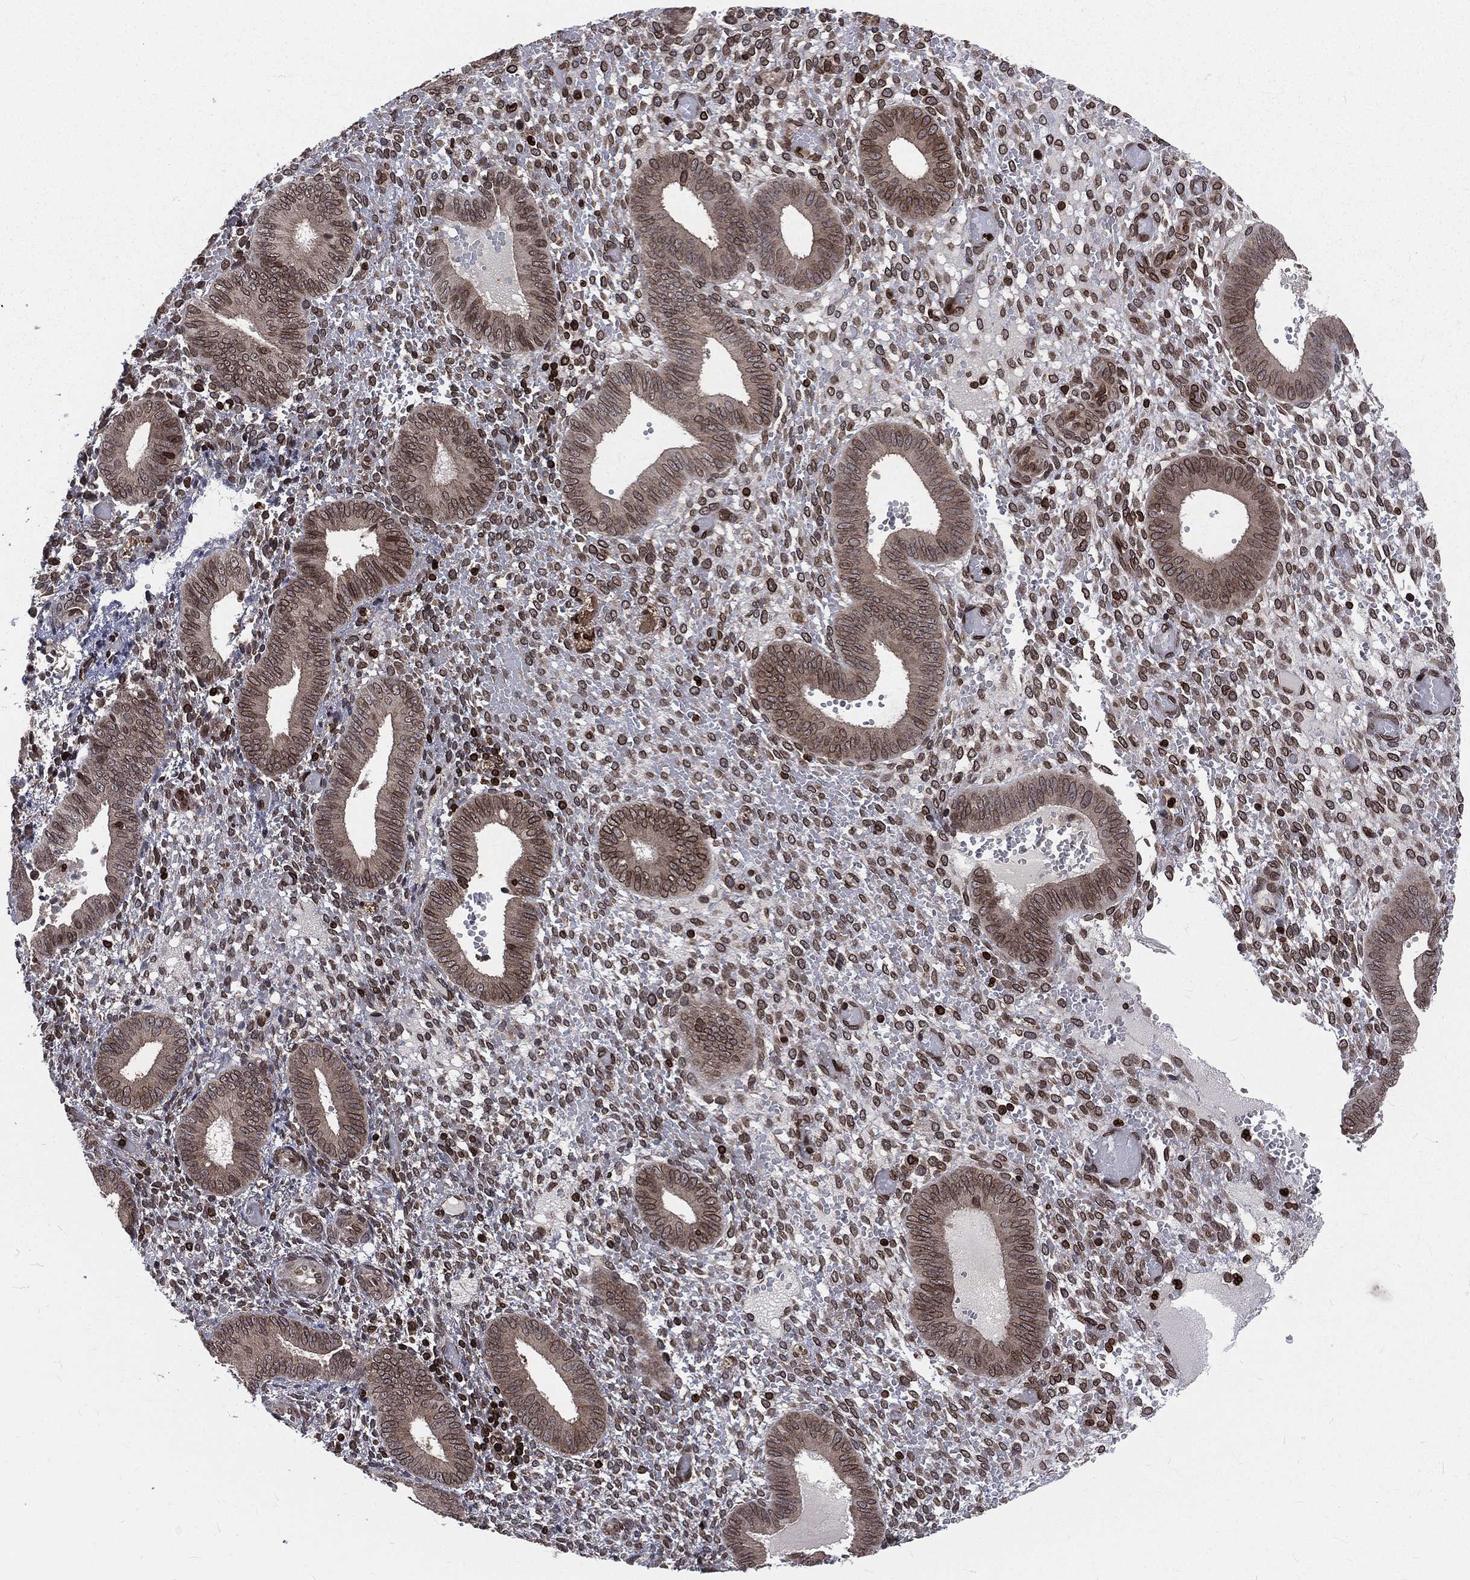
{"staining": {"intensity": "moderate", "quantity": "25%-75%", "location": "cytoplasmic/membranous,nuclear"}, "tissue": "endometrium", "cell_type": "Cells in endometrial stroma", "image_type": "normal", "snomed": [{"axis": "morphology", "description": "Normal tissue, NOS"}, {"axis": "topography", "description": "Endometrium"}], "caption": "Benign endometrium was stained to show a protein in brown. There is medium levels of moderate cytoplasmic/membranous,nuclear staining in about 25%-75% of cells in endometrial stroma.", "gene": "LBR", "patient": {"sex": "female", "age": 42}}